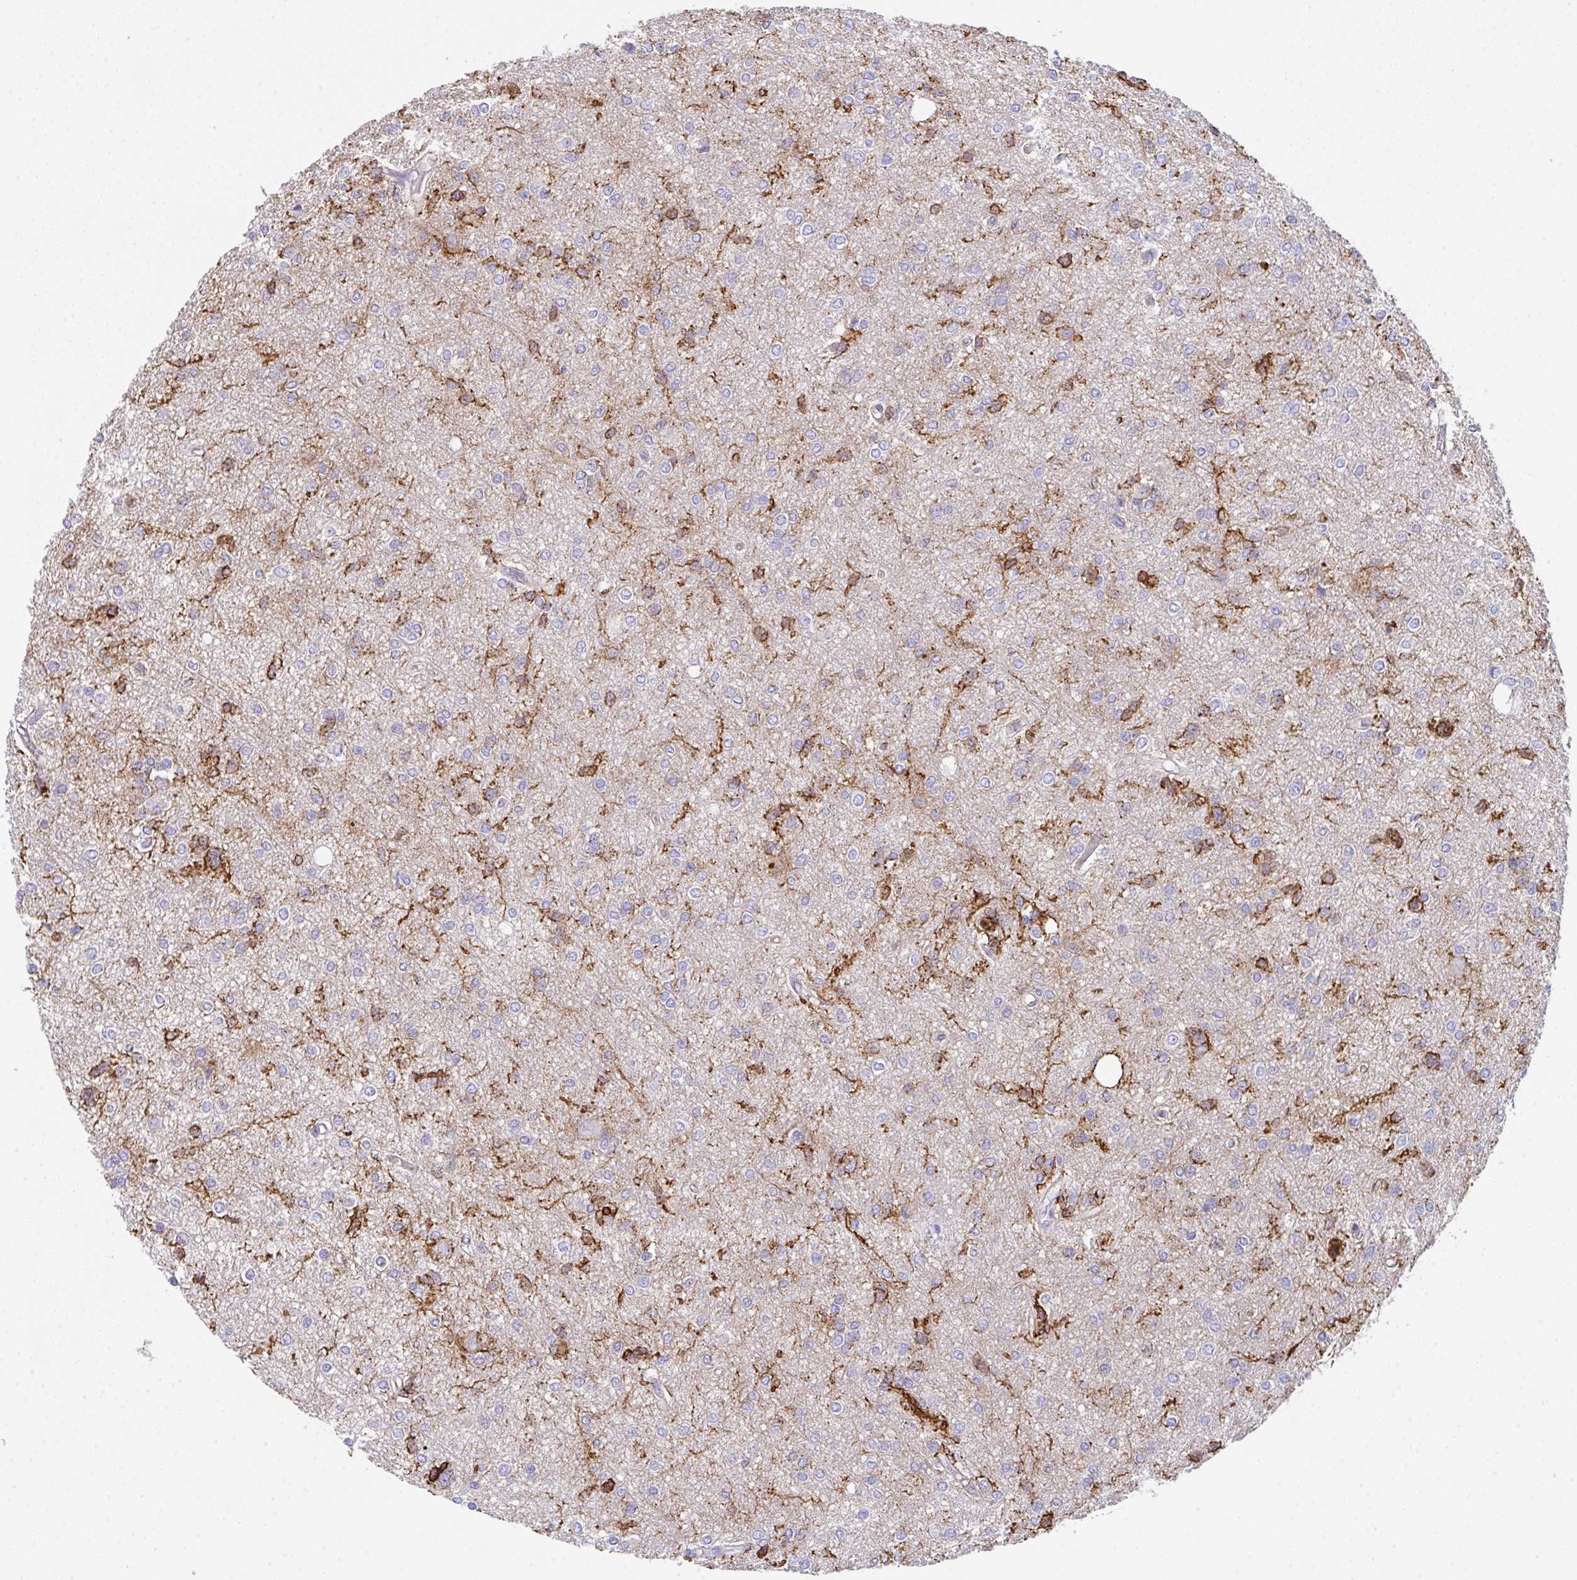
{"staining": {"intensity": "moderate", "quantity": "25%-75%", "location": "cytoplasmic/membranous"}, "tissue": "glioma", "cell_type": "Tumor cells", "image_type": "cancer", "snomed": [{"axis": "morphology", "description": "Glioma, malignant, Low grade"}, {"axis": "topography", "description": "Brain"}], "caption": "High-magnification brightfield microscopy of malignant low-grade glioma stained with DAB (brown) and counterstained with hematoxylin (blue). tumor cells exhibit moderate cytoplasmic/membranous expression is seen in about25%-75% of cells.", "gene": "DBN1", "patient": {"sex": "male", "age": 26}}